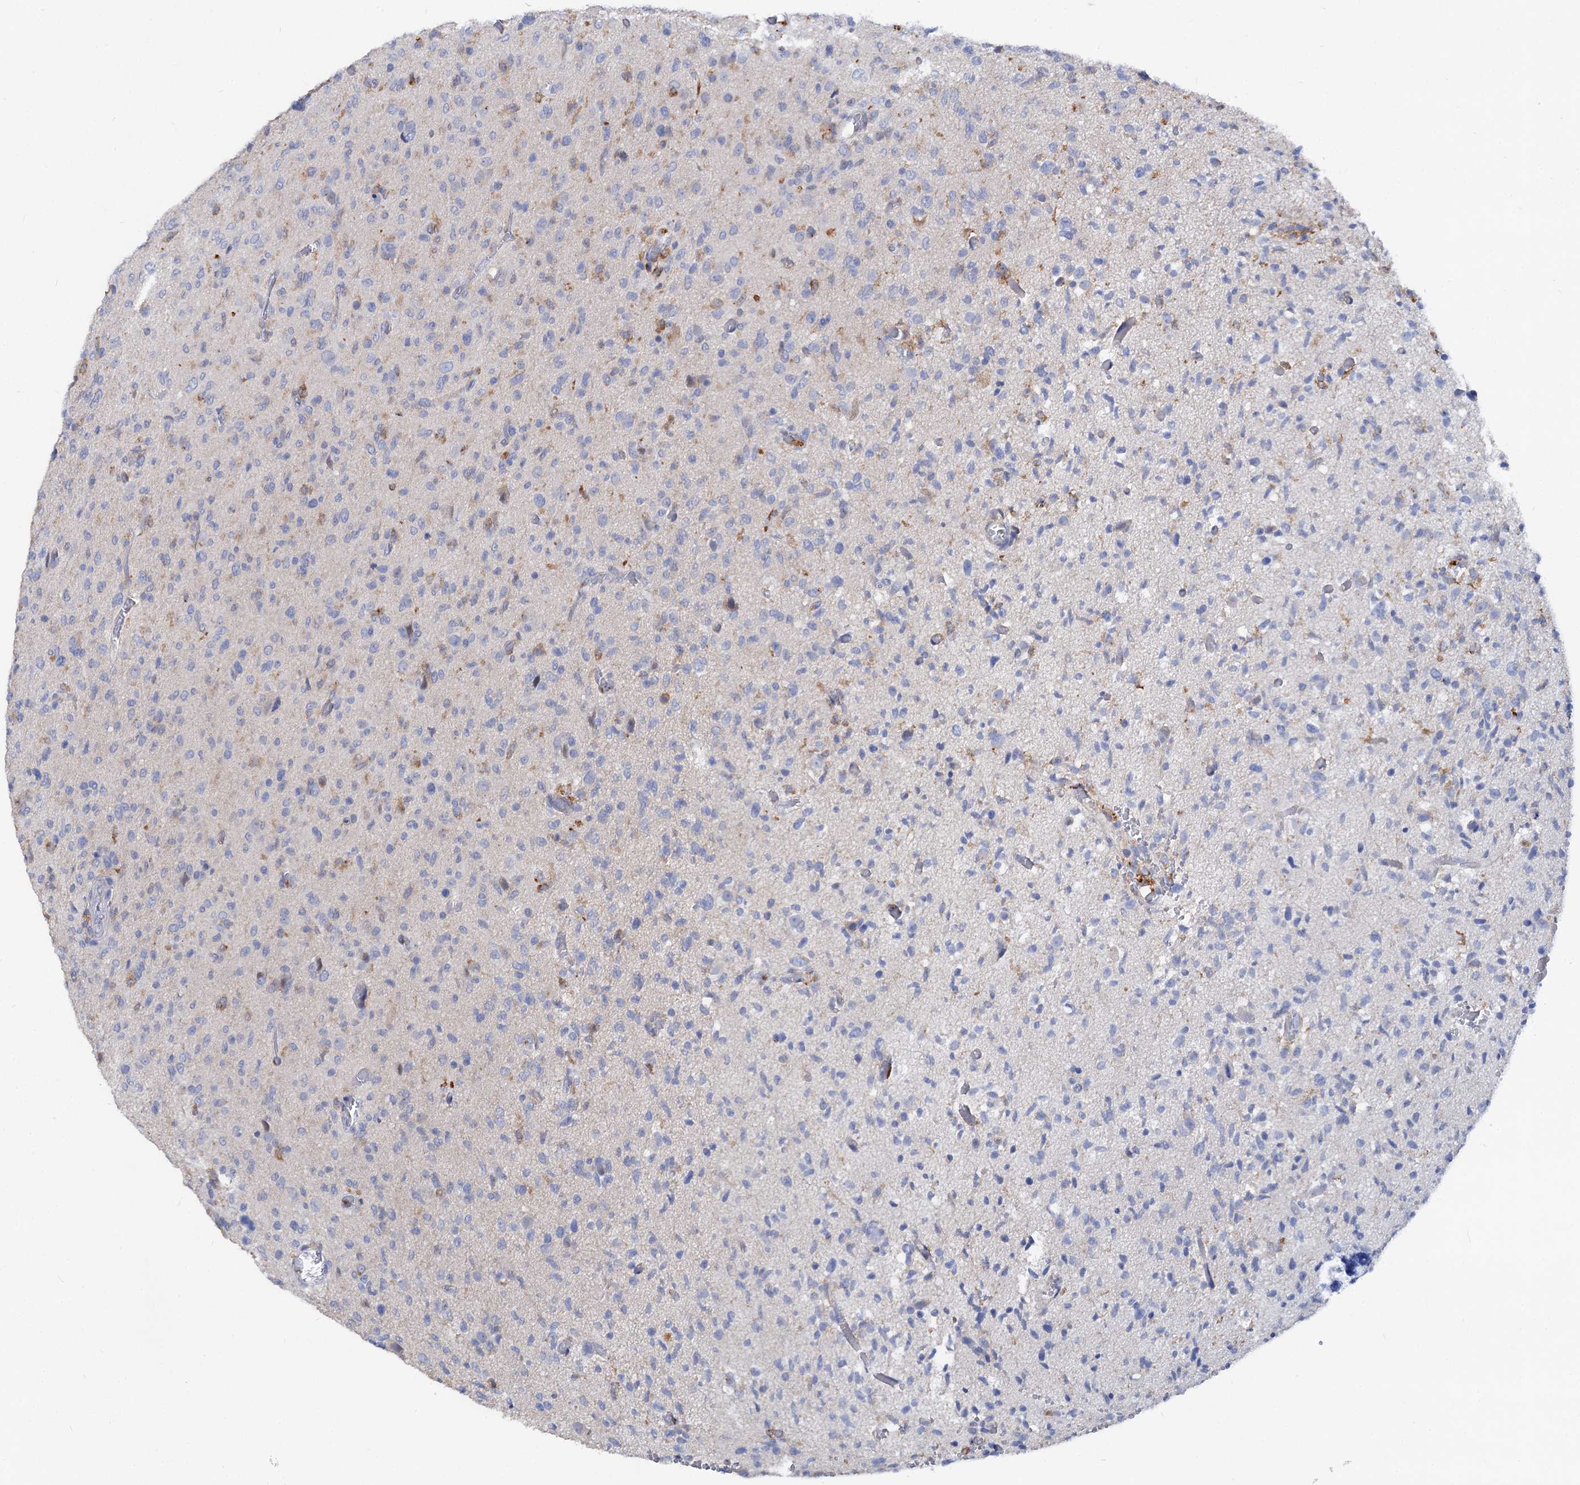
{"staining": {"intensity": "negative", "quantity": "none", "location": "none"}, "tissue": "glioma", "cell_type": "Tumor cells", "image_type": "cancer", "snomed": [{"axis": "morphology", "description": "Glioma, malignant, High grade"}, {"axis": "topography", "description": "Brain"}], "caption": "IHC photomicrograph of human glioma stained for a protein (brown), which displays no staining in tumor cells.", "gene": "HVCN1", "patient": {"sex": "female", "age": 57}}